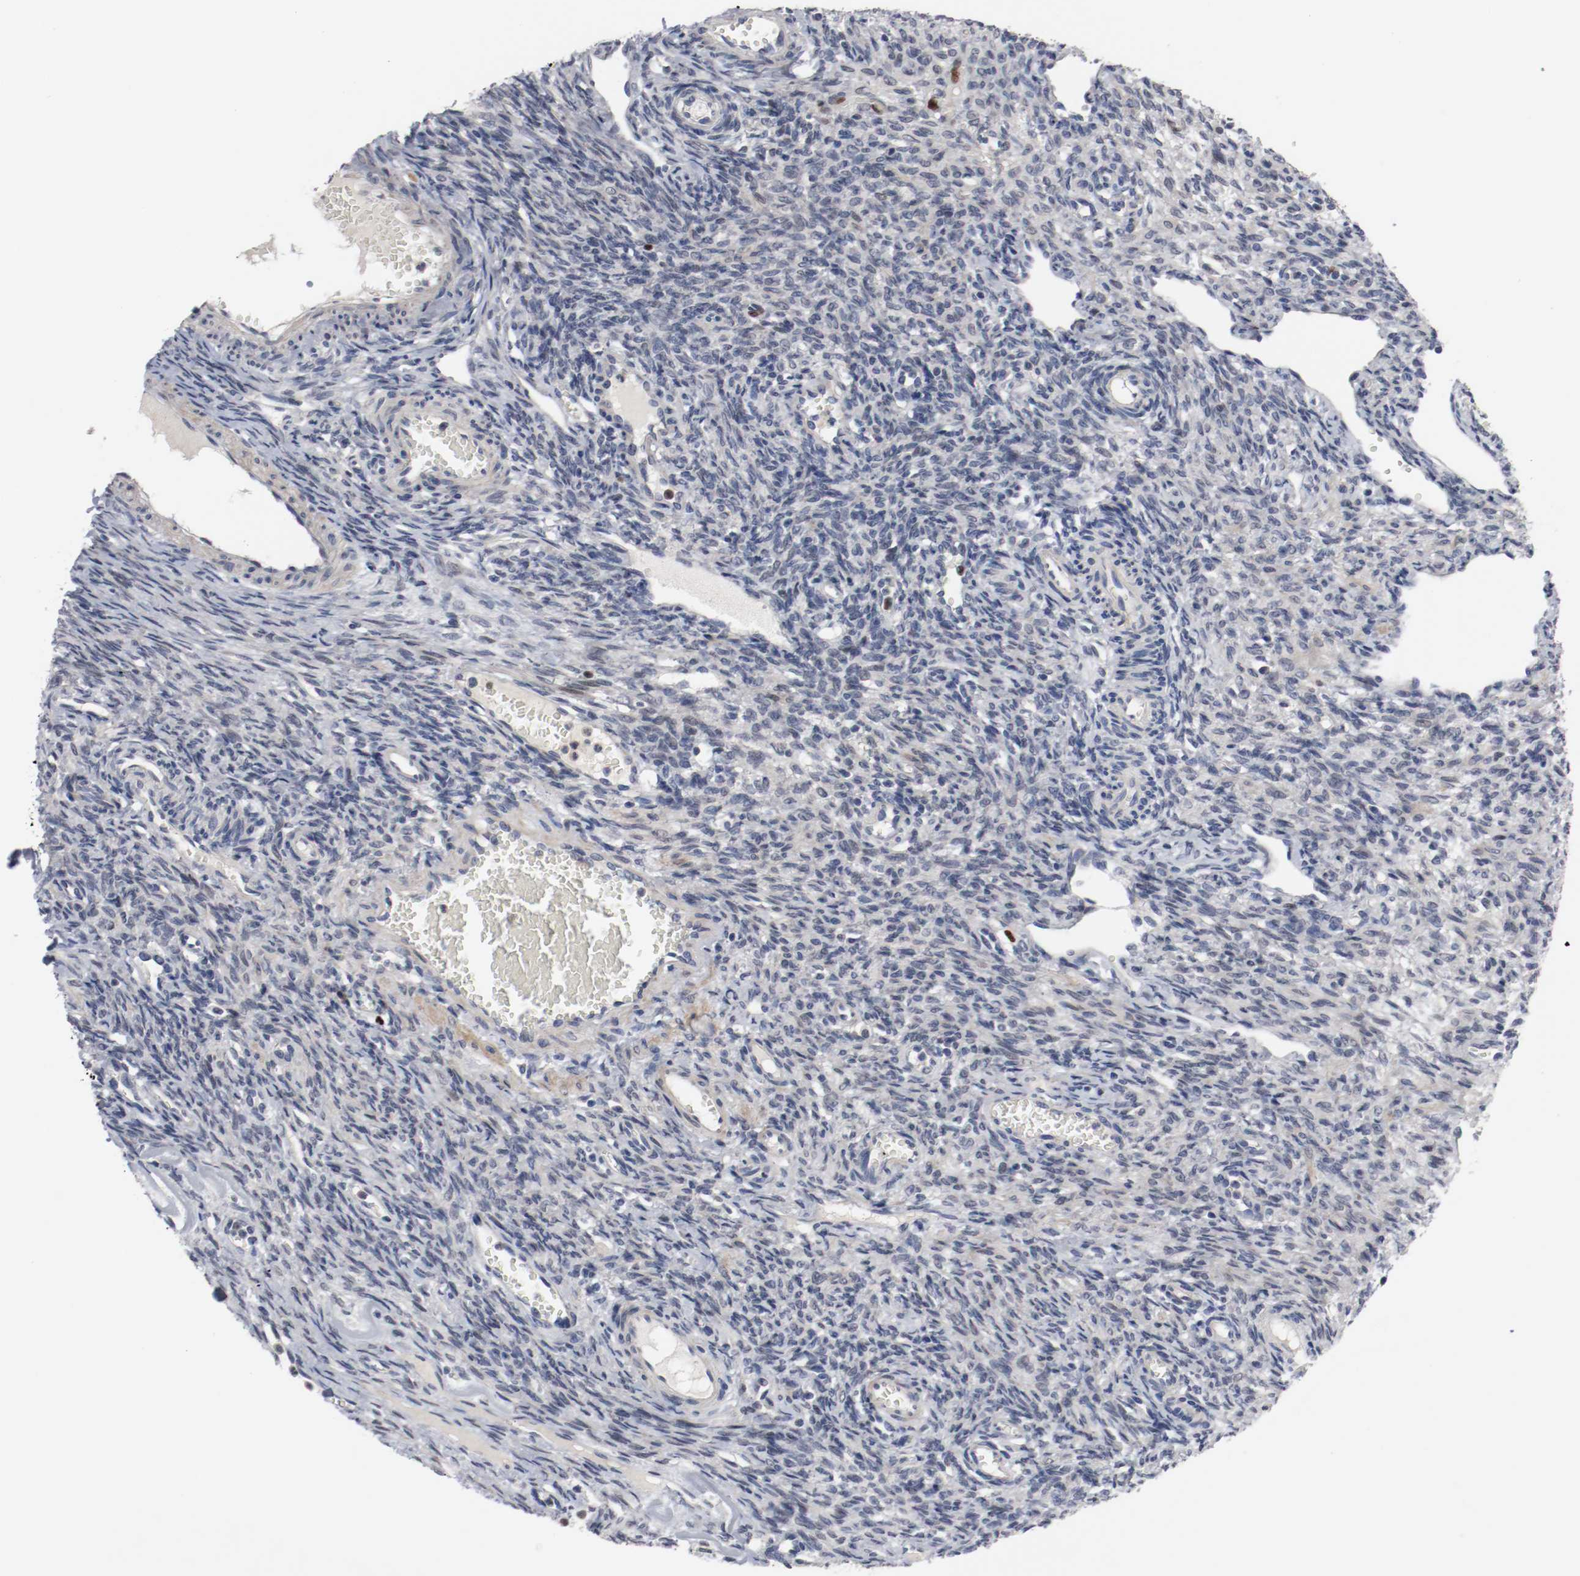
{"staining": {"intensity": "negative", "quantity": "none", "location": "none"}, "tissue": "ovary", "cell_type": "Follicle cells", "image_type": "normal", "snomed": [{"axis": "morphology", "description": "Normal tissue, NOS"}, {"axis": "topography", "description": "Ovary"}], "caption": "This is an IHC micrograph of unremarkable human ovary. There is no positivity in follicle cells.", "gene": "MCM6", "patient": {"sex": "female", "age": 33}}